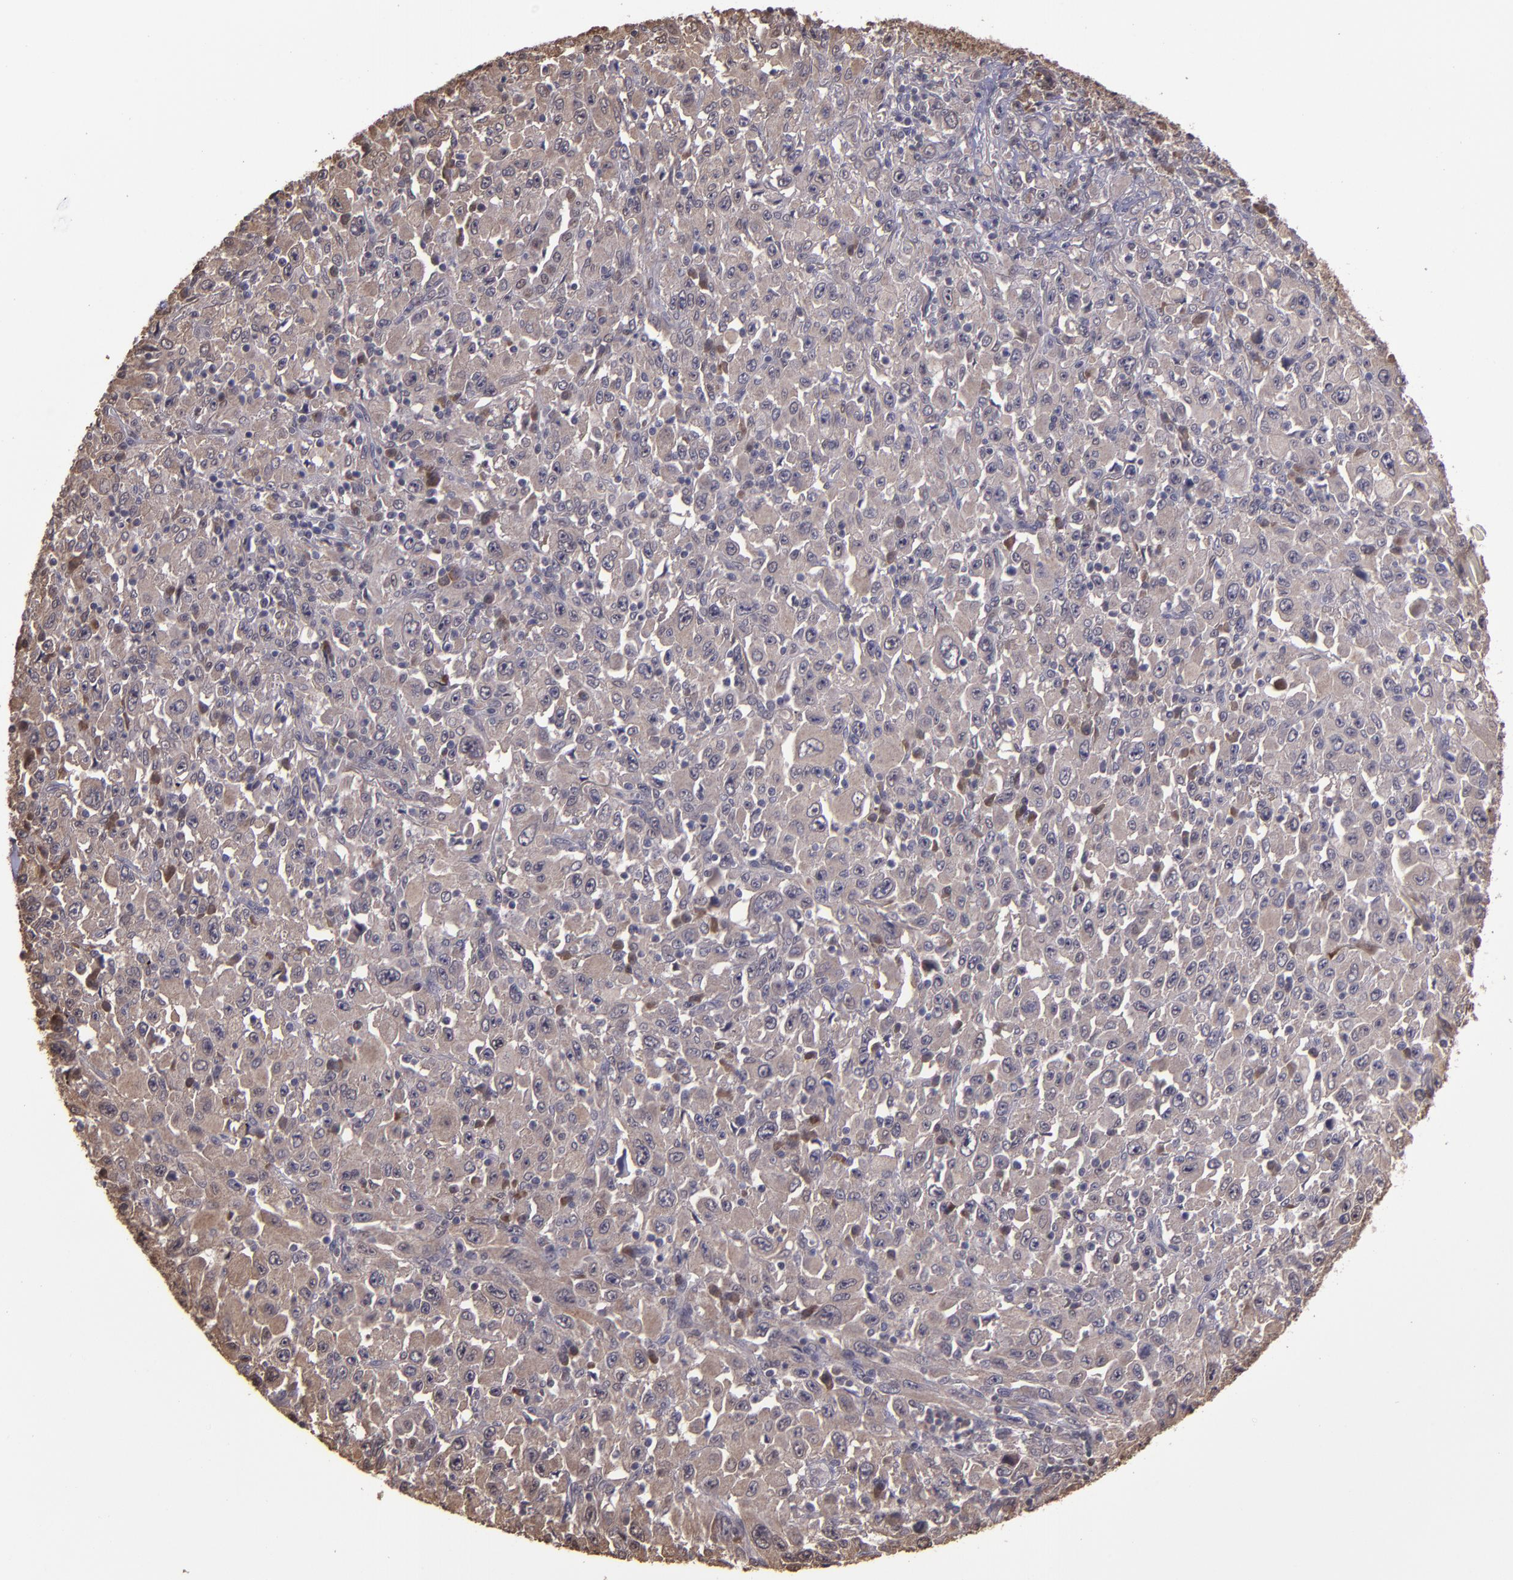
{"staining": {"intensity": "weak", "quantity": ">75%", "location": "cytoplasmic/membranous"}, "tissue": "melanoma", "cell_type": "Tumor cells", "image_type": "cancer", "snomed": [{"axis": "morphology", "description": "Malignant melanoma, Metastatic site"}, {"axis": "topography", "description": "Skin"}], "caption": "DAB immunohistochemical staining of malignant melanoma (metastatic site) demonstrates weak cytoplasmic/membranous protein positivity in about >75% of tumor cells.", "gene": "SERPINF2", "patient": {"sex": "female", "age": 56}}